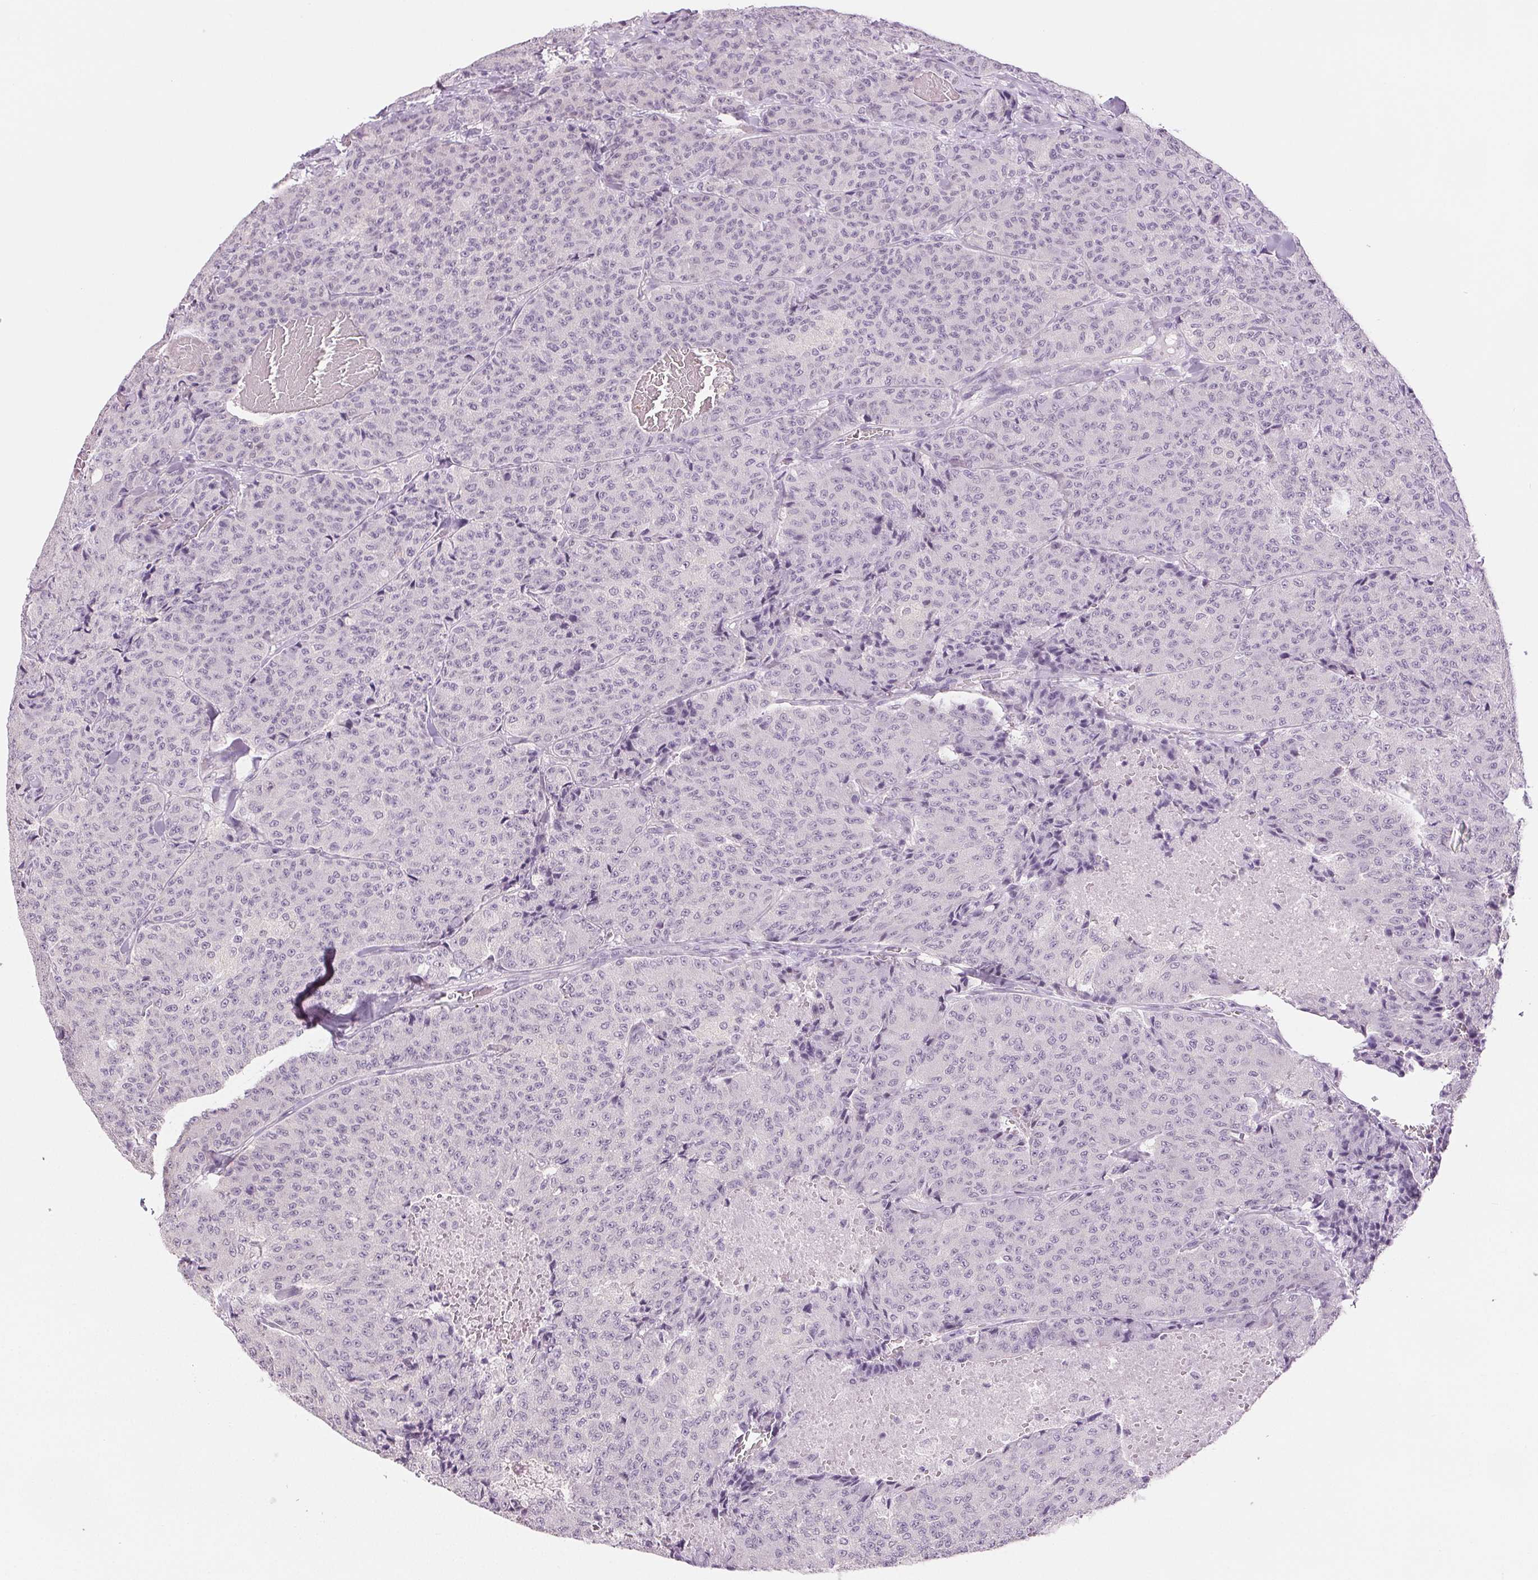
{"staining": {"intensity": "negative", "quantity": "none", "location": "none"}, "tissue": "carcinoid", "cell_type": "Tumor cells", "image_type": "cancer", "snomed": [{"axis": "morphology", "description": "Carcinoid, malignant, NOS"}, {"axis": "topography", "description": "Lung"}], "caption": "The immunohistochemistry micrograph has no significant expression in tumor cells of carcinoid tissue. Nuclei are stained in blue.", "gene": "DNAJC6", "patient": {"sex": "male", "age": 71}}